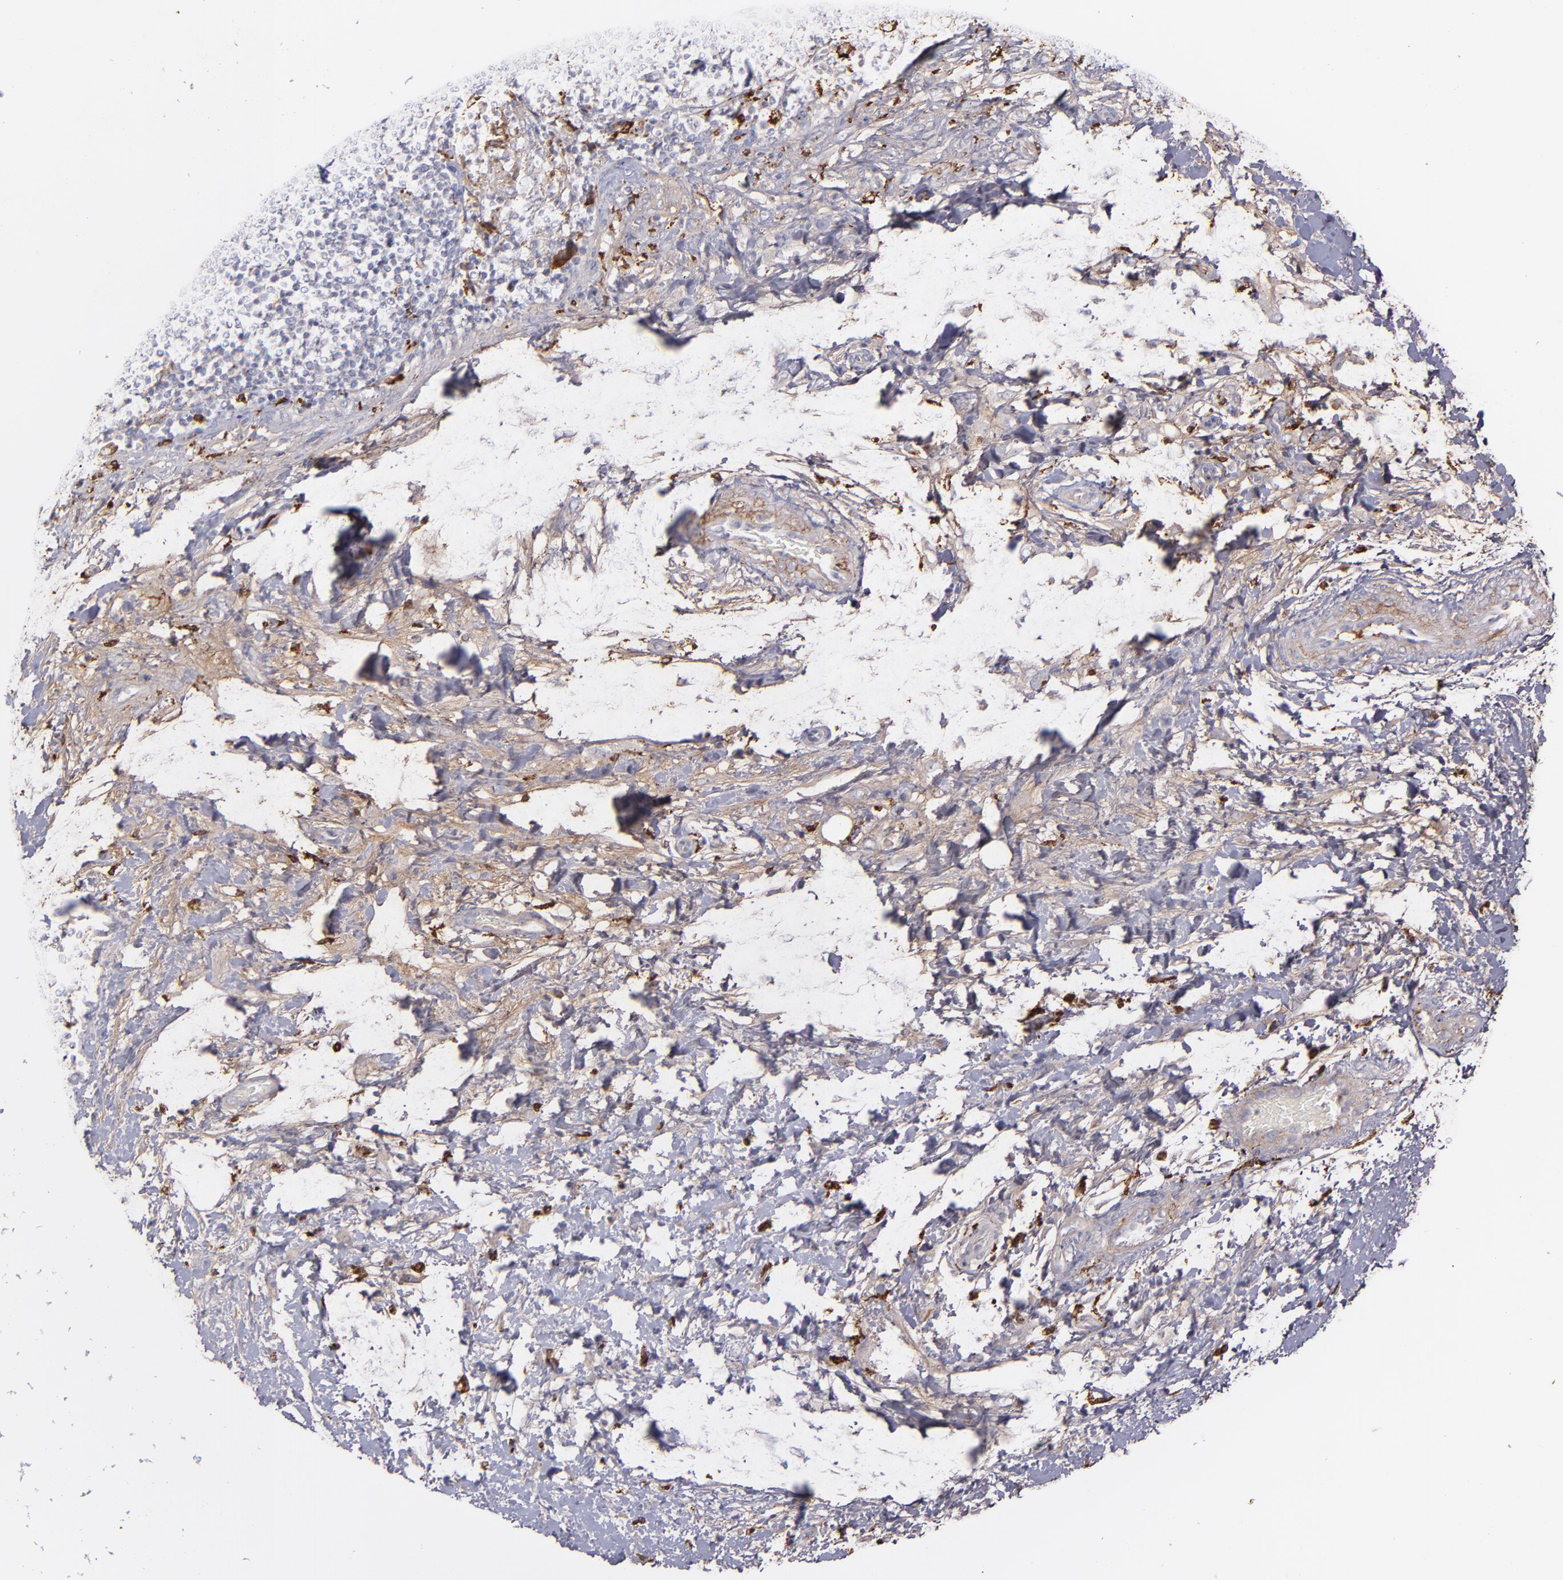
{"staining": {"intensity": "negative", "quantity": "none", "location": "none"}, "tissue": "lymphoma", "cell_type": "Tumor cells", "image_type": "cancer", "snomed": [{"axis": "morphology", "description": "Malignant lymphoma, non-Hodgkin's type, Low grade"}, {"axis": "topography", "description": "Lymph node"}], "caption": "DAB (3,3'-diaminobenzidine) immunohistochemical staining of lymphoma demonstrates no significant staining in tumor cells.", "gene": "C1QA", "patient": {"sex": "female", "age": 76}}